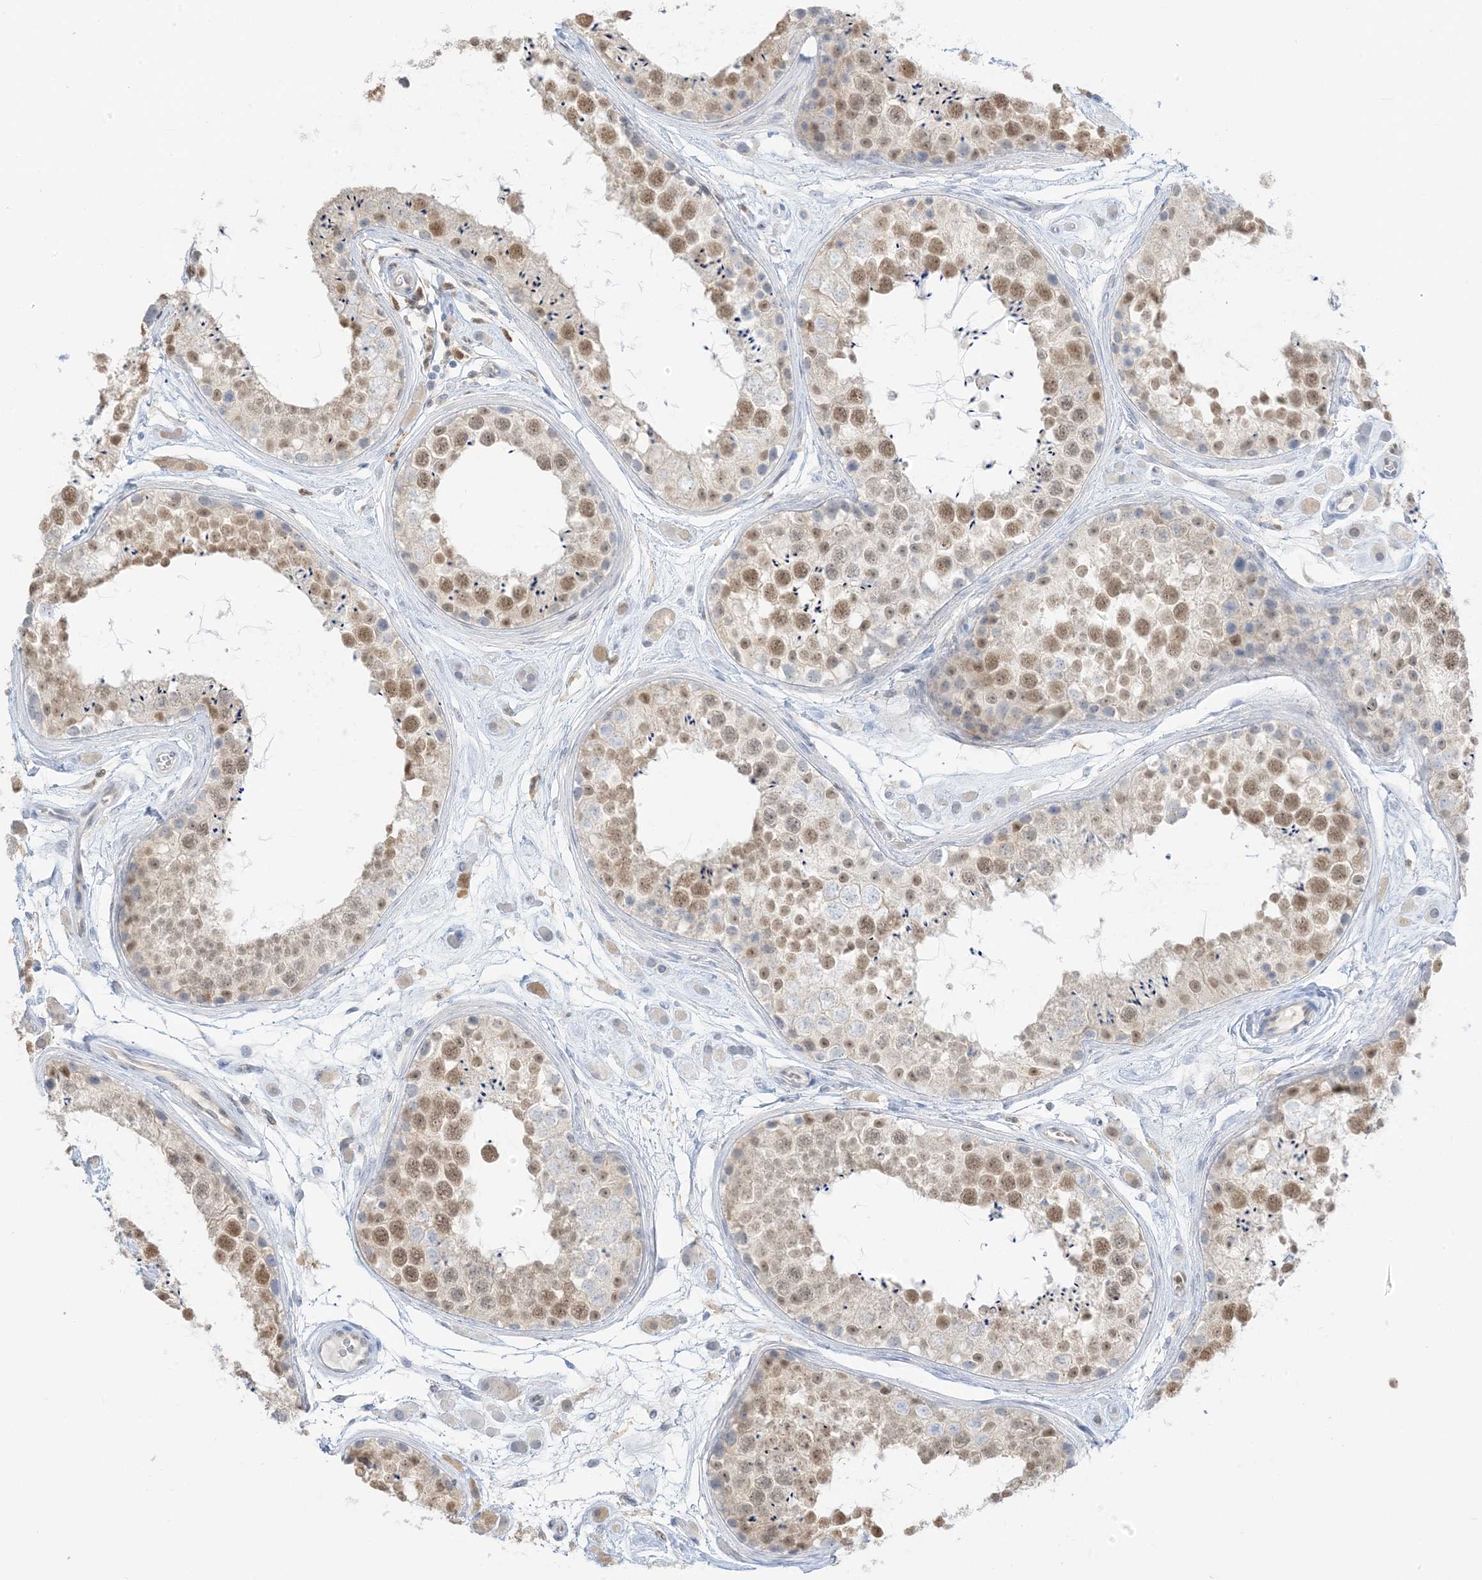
{"staining": {"intensity": "moderate", "quantity": "25%-75%", "location": "nuclear"}, "tissue": "testis", "cell_type": "Cells in seminiferous ducts", "image_type": "normal", "snomed": [{"axis": "morphology", "description": "Normal tissue, NOS"}, {"axis": "topography", "description": "Testis"}], "caption": "Immunohistochemical staining of unremarkable human testis reveals medium levels of moderate nuclear positivity in approximately 25%-75% of cells in seminiferous ducts. The staining is performed using DAB brown chromogen to label protein expression. The nuclei are counter-stained blue using hematoxylin.", "gene": "GCA", "patient": {"sex": "male", "age": 25}}